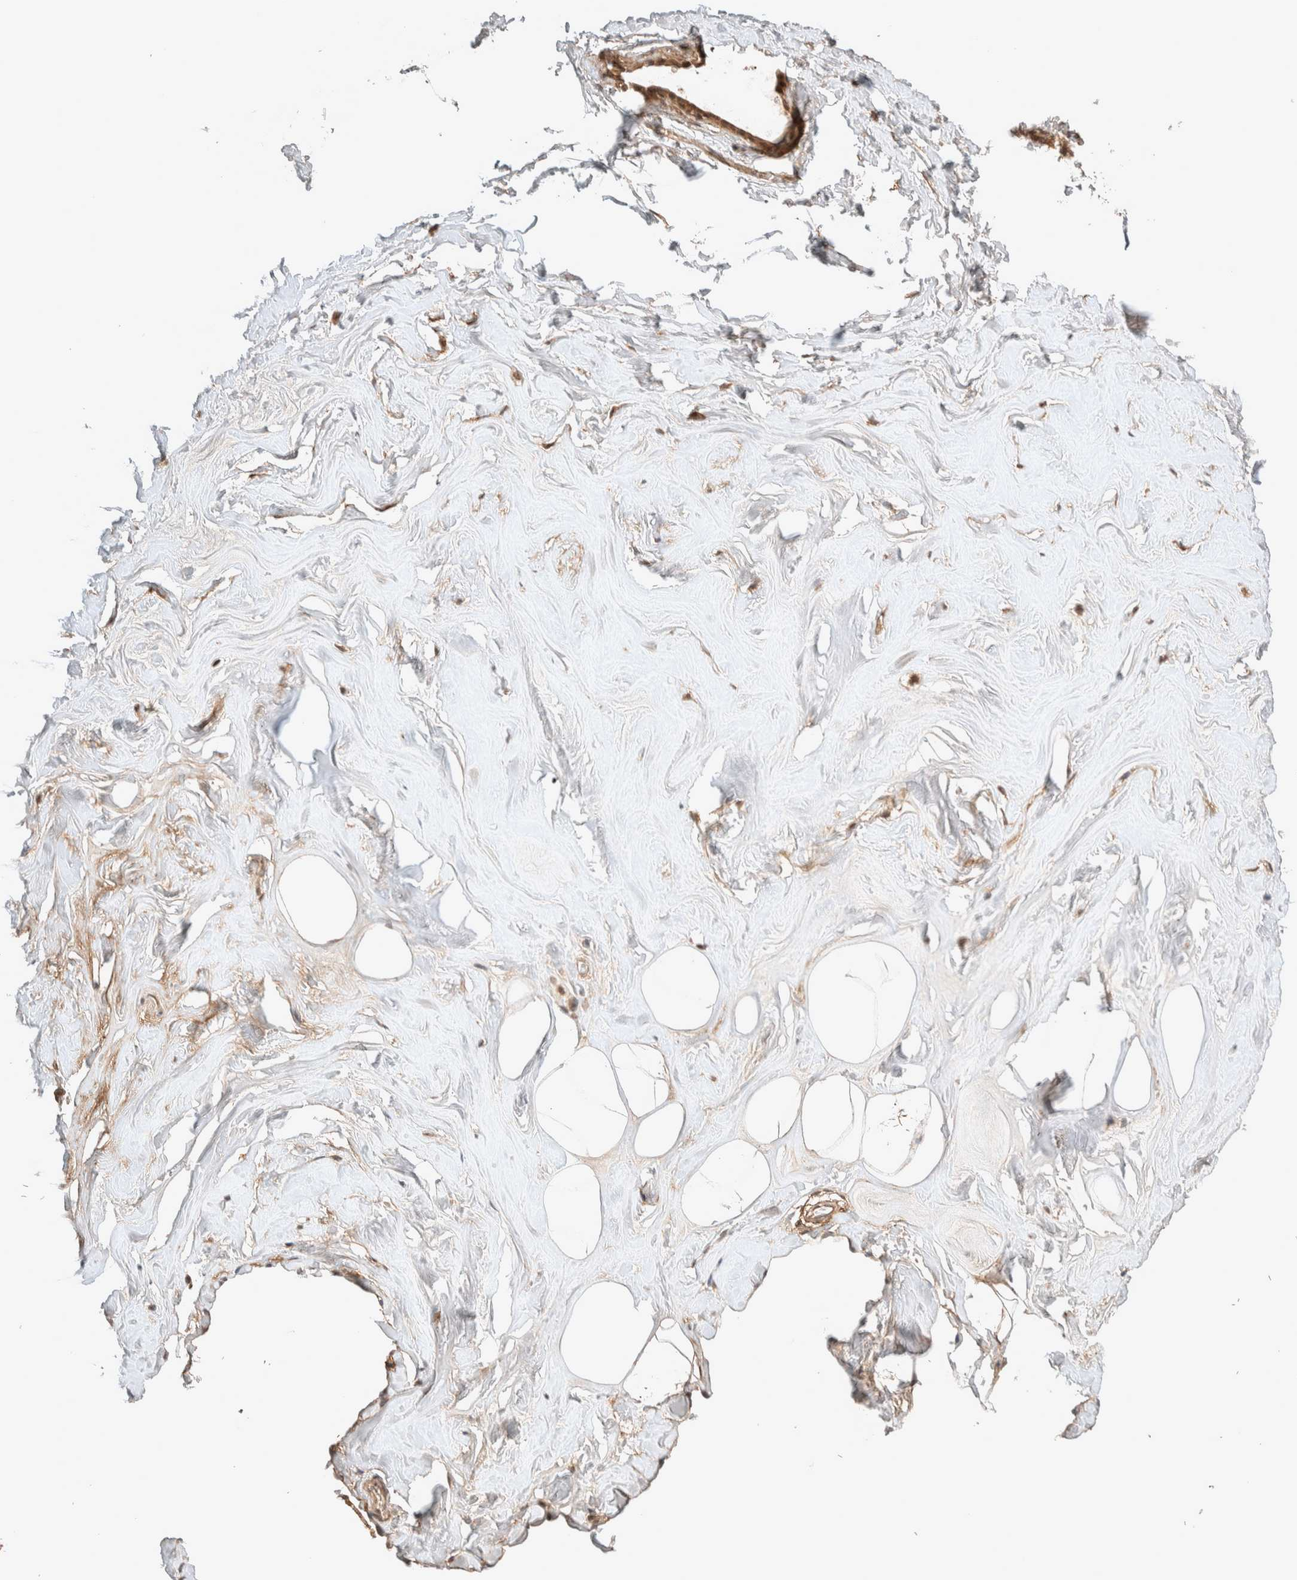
{"staining": {"intensity": "moderate", "quantity": ">75%", "location": "cytoplasmic/membranous,nuclear"}, "tissue": "adipose tissue", "cell_type": "Adipocytes", "image_type": "normal", "snomed": [{"axis": "morphology", "description": "Normal tissue, NOS"}, {"axis": "morphology", "description": "Fibrosis, NOS"}, {"axis": "topography", "description": "Breast"}, {"axis": "topography", "description": "Adipose tissue"}], "caption": "The image exhibits staining of unremarkable adipose tissue, revealing moderate cytoplasmic/membranous,nuclear protein expression (brown color) within adipocytes.", "gene": "THRA", "patient": {"sex": "female", "age": 39}}